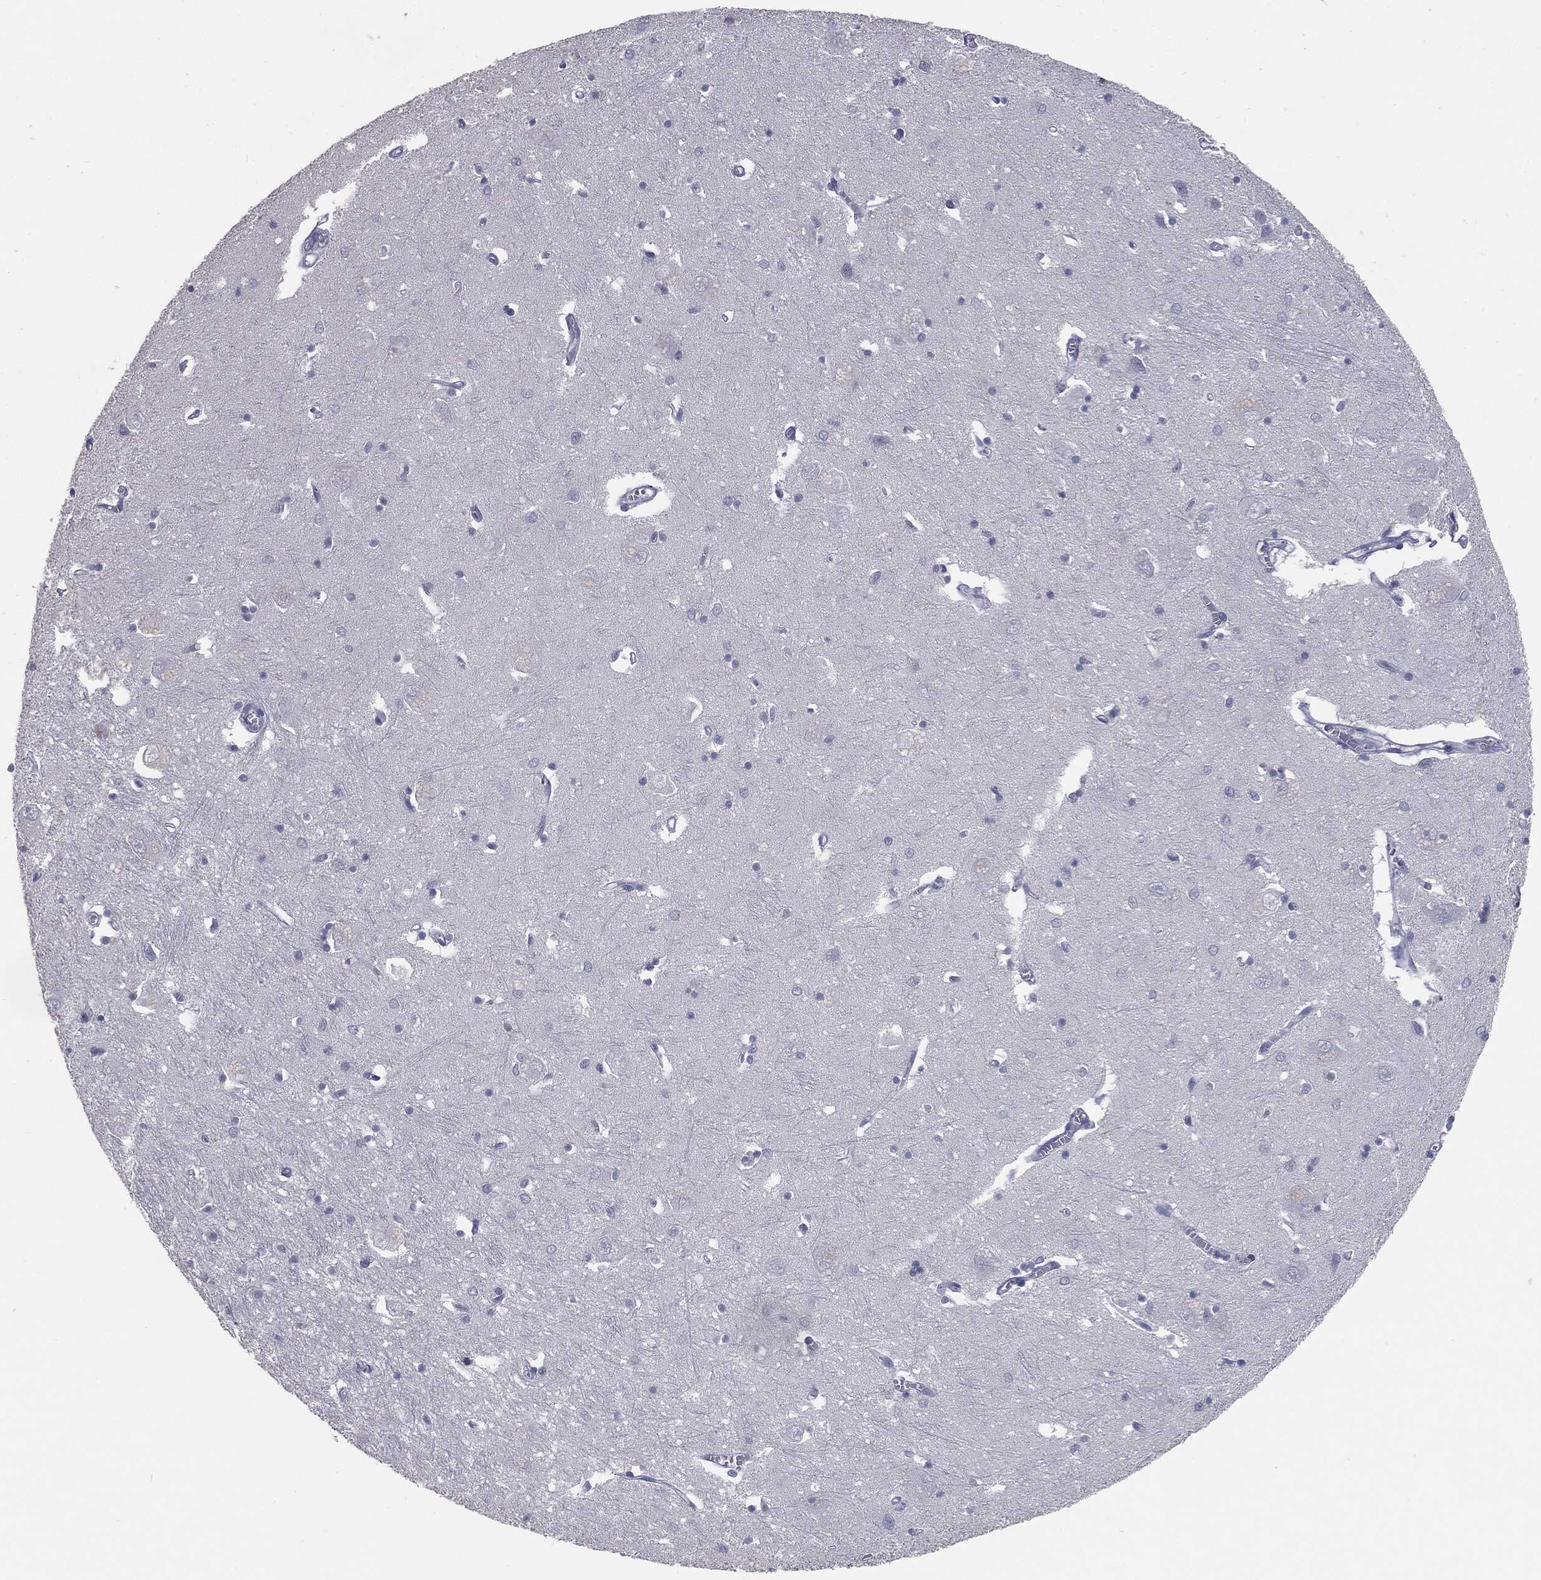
{"staining": {"intensity": "negative", "quantity": "none", "location": "none"}, "tissue": "caudate", "cell_type": "Glial cells", "image_type": "normal", "snomed": [{"axis": "morphology", "description": "Normal tissue, NOS"}, {"axis": "topography", "description": "Lateral ventricle wall"}], "caption": "High magnification brightfield microscopy of unremarkable caudate stained with DAB (brown) and counterstained with hematoxylin (blue): glial cells show no significant staining.", "gene": "PRAME", "patient": {"sex": "male", "age": 54}}